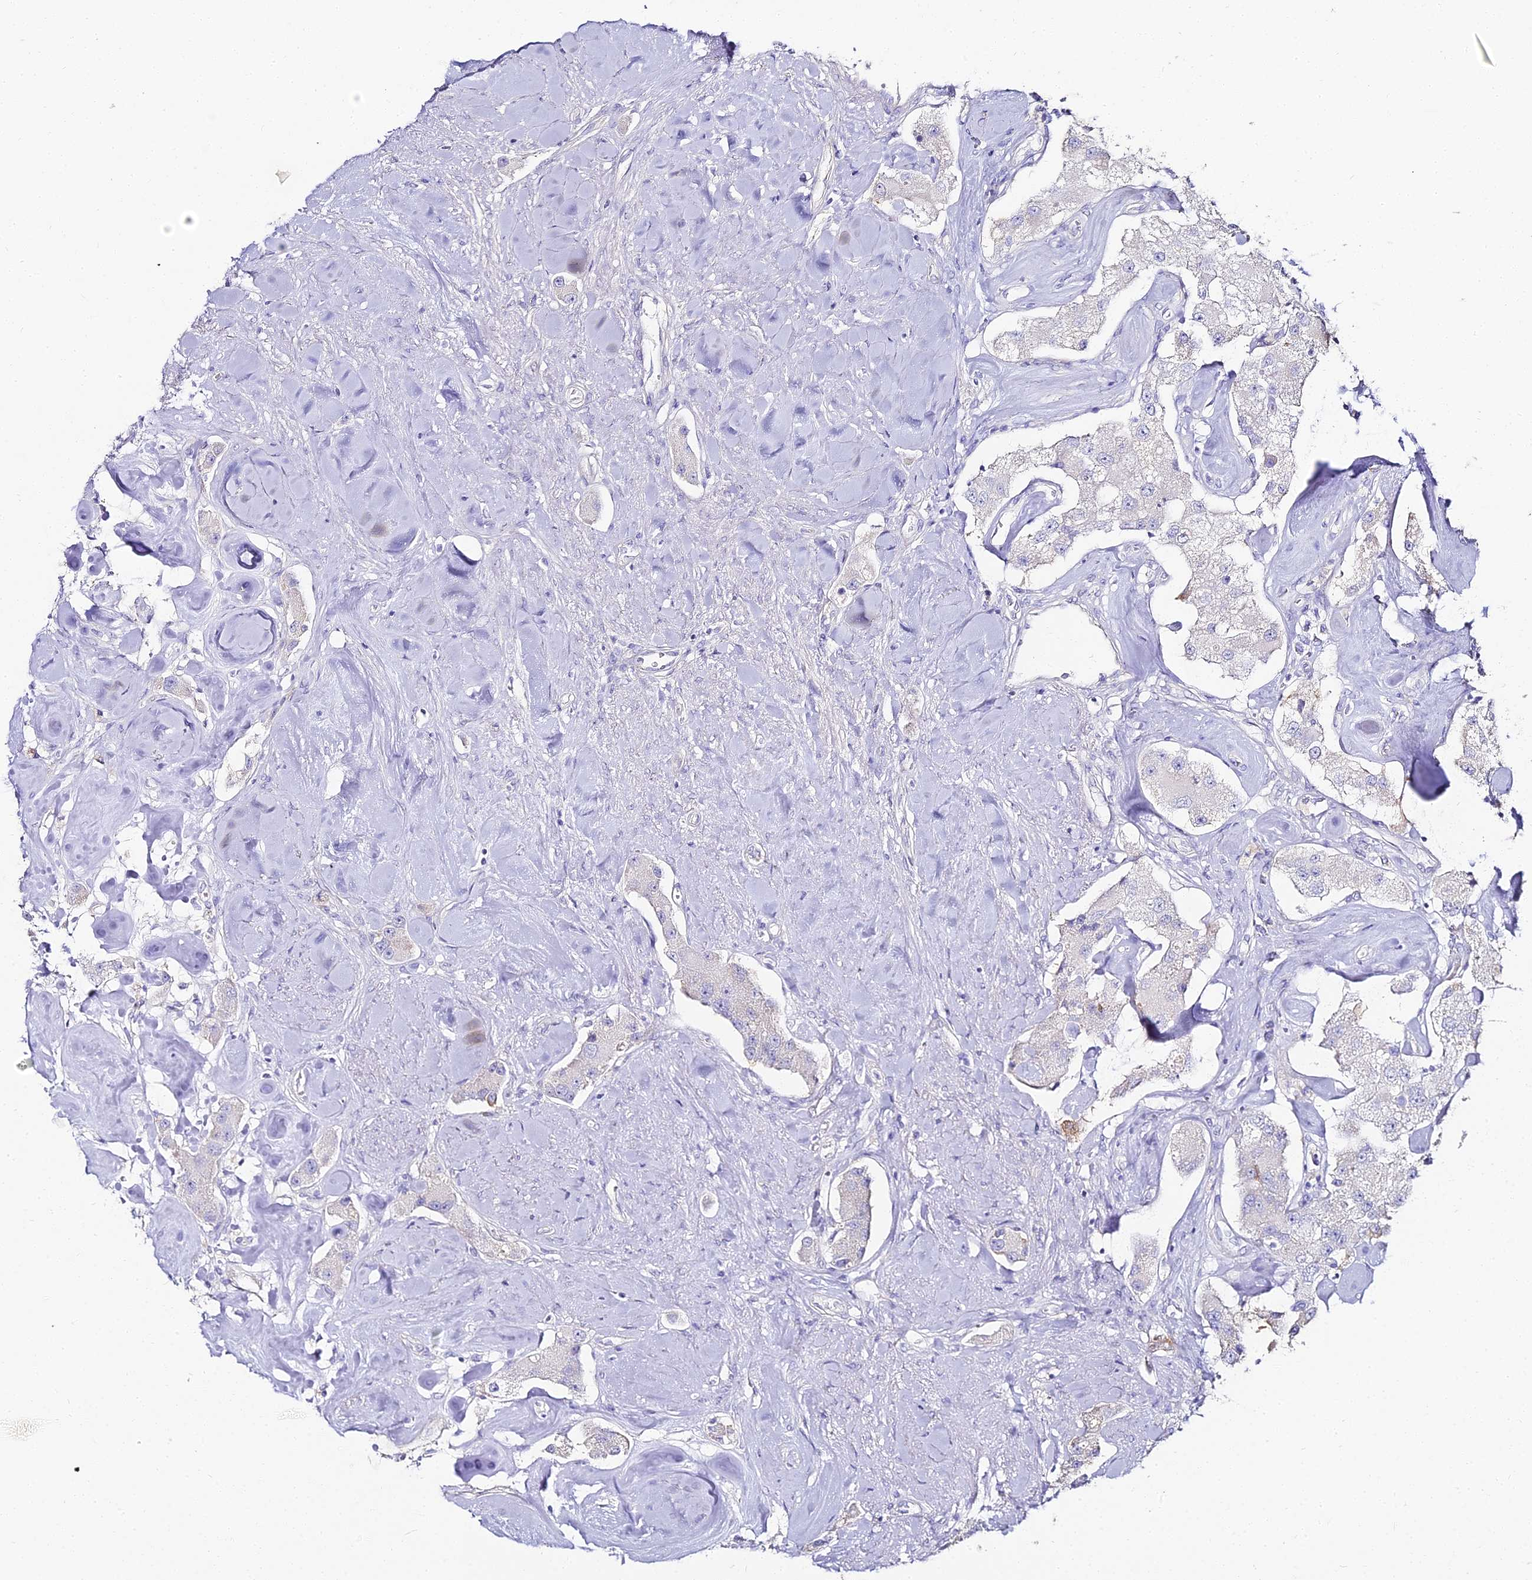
{"staining": {"intensity": "negative", "quantity": "none", "location": "none"}, "tissue": "carcinoid", "cell_type": "Tumor cells", "image_type": "cancer", "snomed": [{"axis": "morphology", "description": "Carcinoid, malignant, NOS"}, {"axis": "topography", "description": "Pancreas"}], "caption": "Tumor cells show no significant staining in carcinoid (malignant).", "gene": "ALPG", "patient": {"sex": "male", "age": 41}}